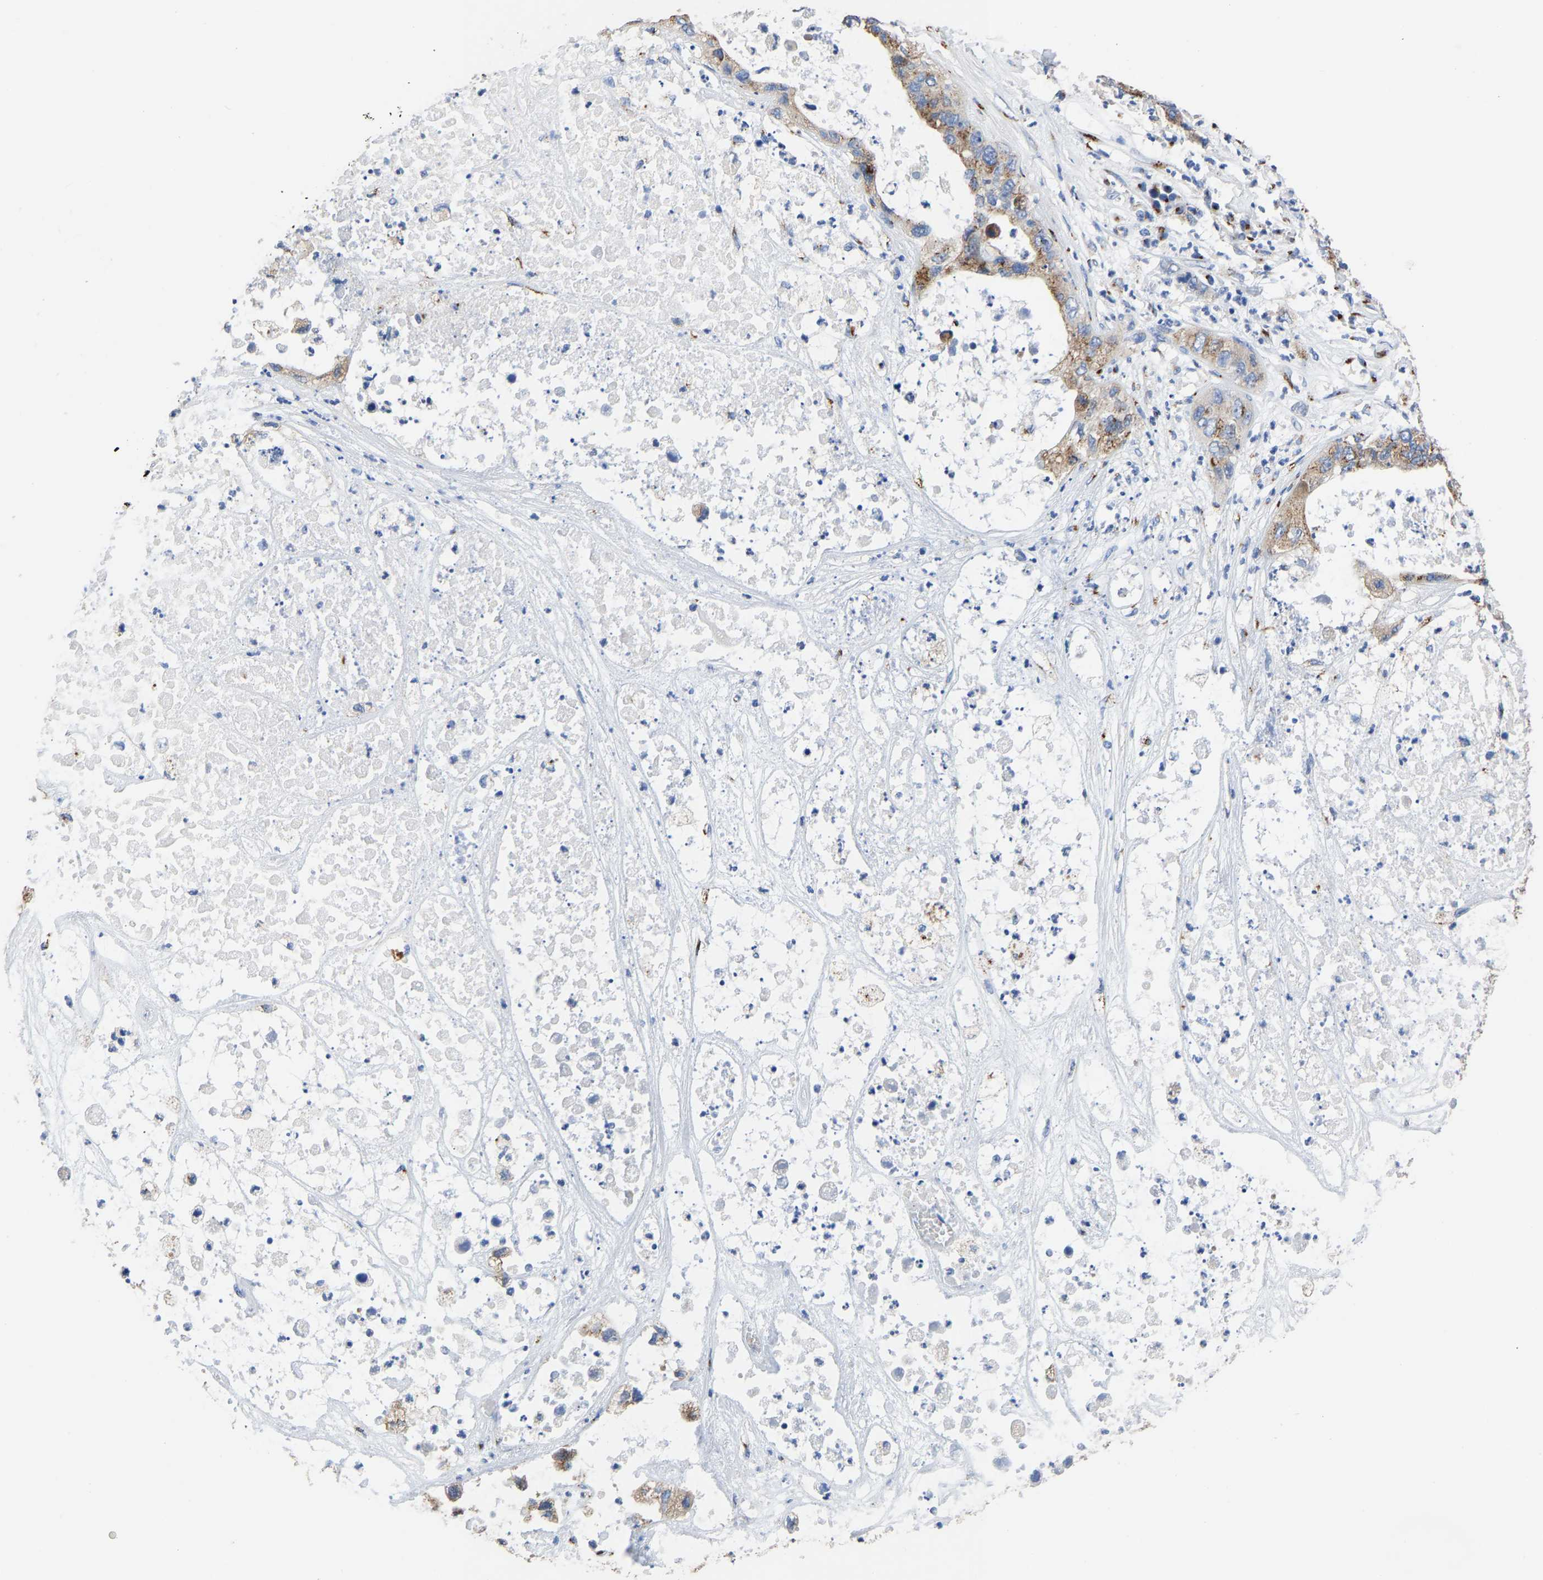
{"staining": {"intensity": "moderate", "quantity": ">75%", "location": "cytoplasmic/membranous"}, "tissue": "pancreatic cancer", "cell_type": "Tumor cells", "image_type": "cancer", "snomed": [{"axis": "morphology", "description": "Adenocarcinoma, NOS"}, {"axis": "topography", "description": "Pancreas"}], "caption": "Pancreatic cancer (adenocarcinoma) stained with immunohistochemistry displays moderate cytoplasmic/membranous positivity in about >75% of tumor cells.", "gene": "TMEM87A", "patient": {"sex": "female", "age": 78}}